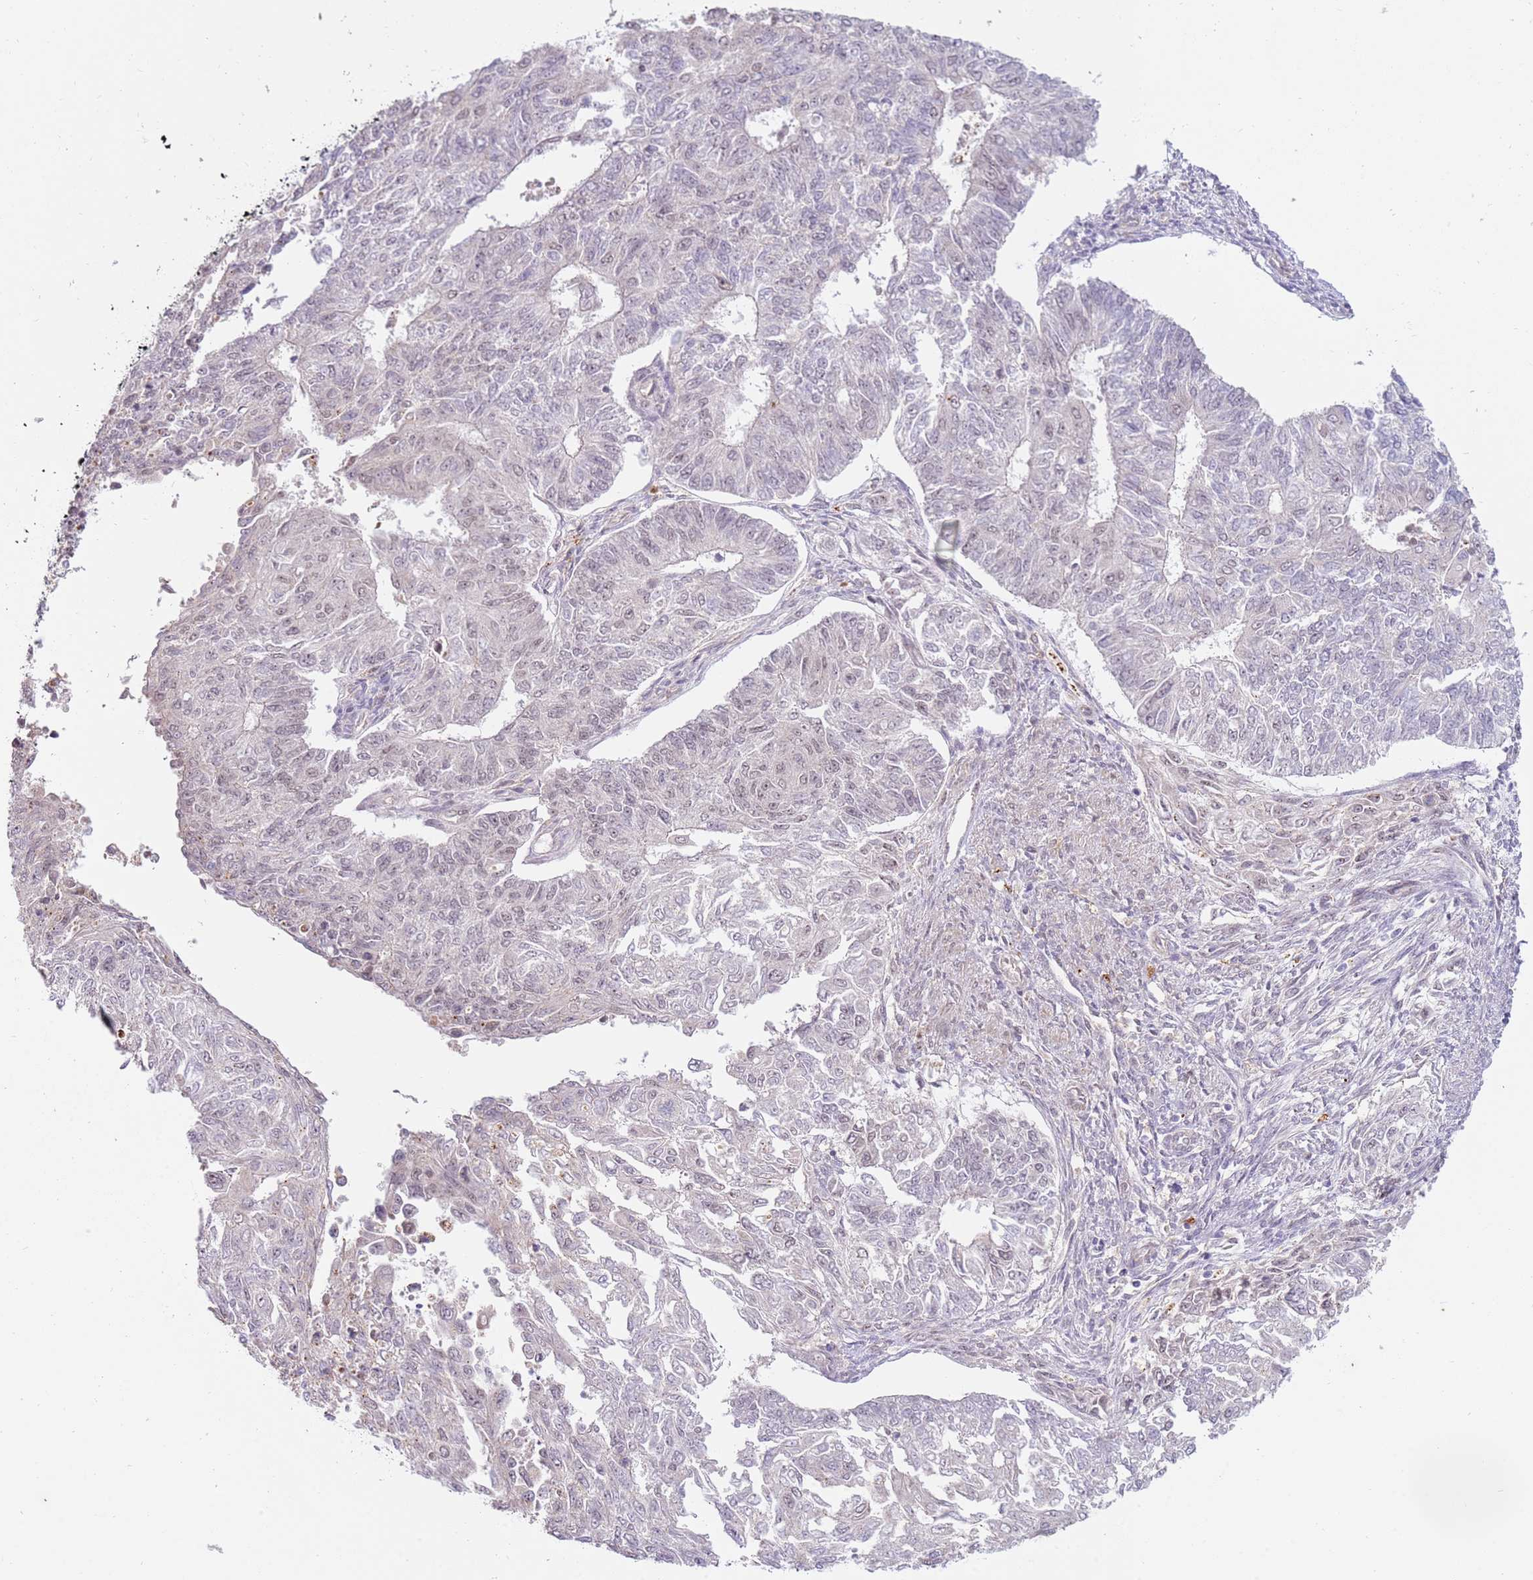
{"staining": {"intensity": "negative", "quantity": "none", "location": "none"}, "tissue": "endometrial cancer", "cell_type": "Tumor cells", "image_type": "cancer", "snomed": [{"axis": "morphology", "description": "Adenocarcinoma, NOS"}, {"axis": "topography", "description": "Endometrium"}], "caption": "A high-resolution photomicrograph shows immunohistochemistry staining of adenocarcinoma (endometrial), which exhibits no significant staining in tumor cells. (DAB immunohistochemistry visualized using brightfield microscopy, high magnification).", "gene": "LGALSL", "patient": {"sex": "female", "age": 32}}